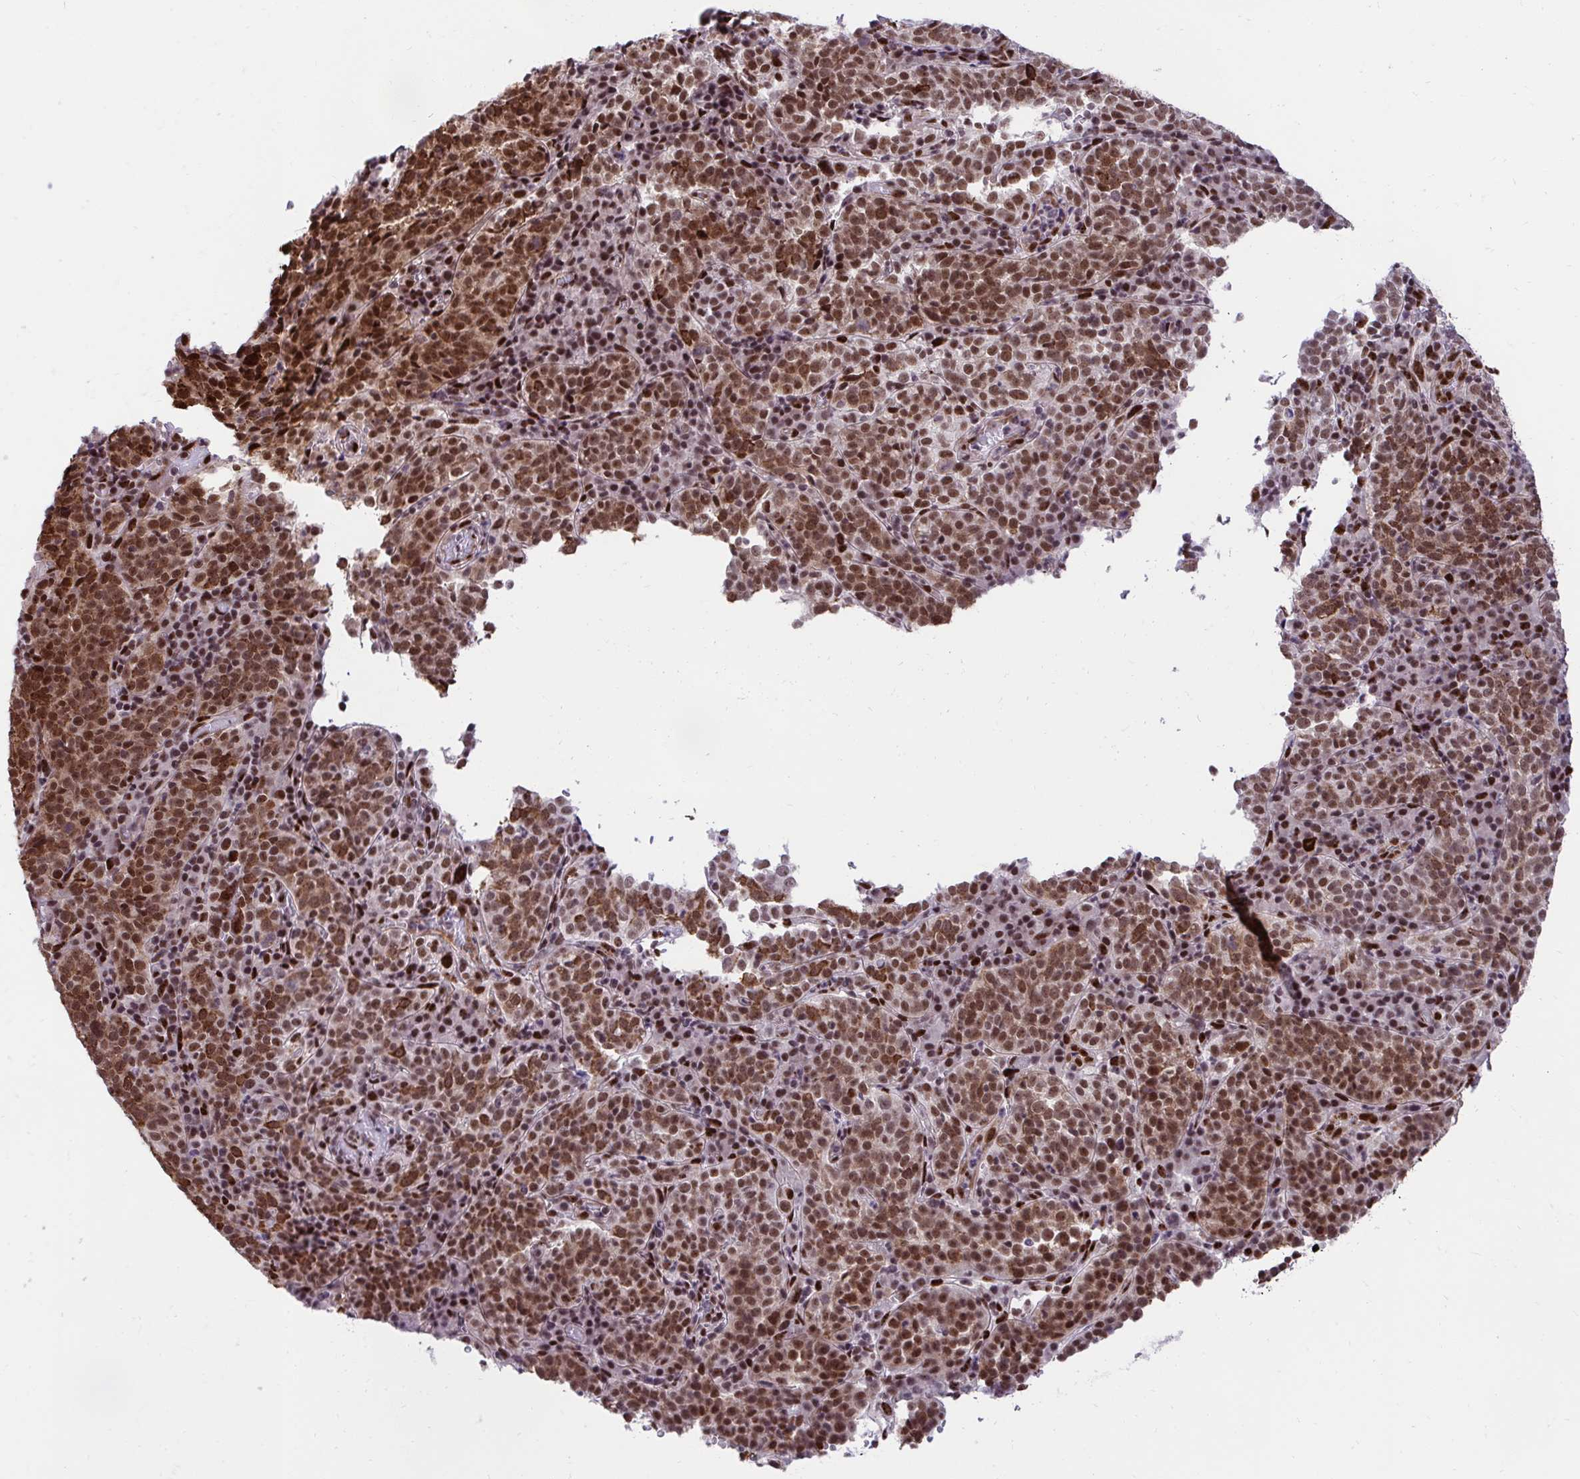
{"staining": {"intensity": "strong", "quantity": ">75%", "location": "cytoplasmic/membranous,nuclear"}, "tissue": "cervical cancer", "cell_type": "Tumor cells", "image_type": "cancer", "snomed": [{"axis": "morphology", "description": "Squamous cell carcinoma, NOS"}, {"axis": "topography", "description": "Cervix"}], "caption": "Protein staining reveals strong cytoplasmic/membranous and nuclear staining in about >75% of tumor cells in cervical cancer.", "gene": "HOXA4", "patient": {"sex": "female", "age": 75}}